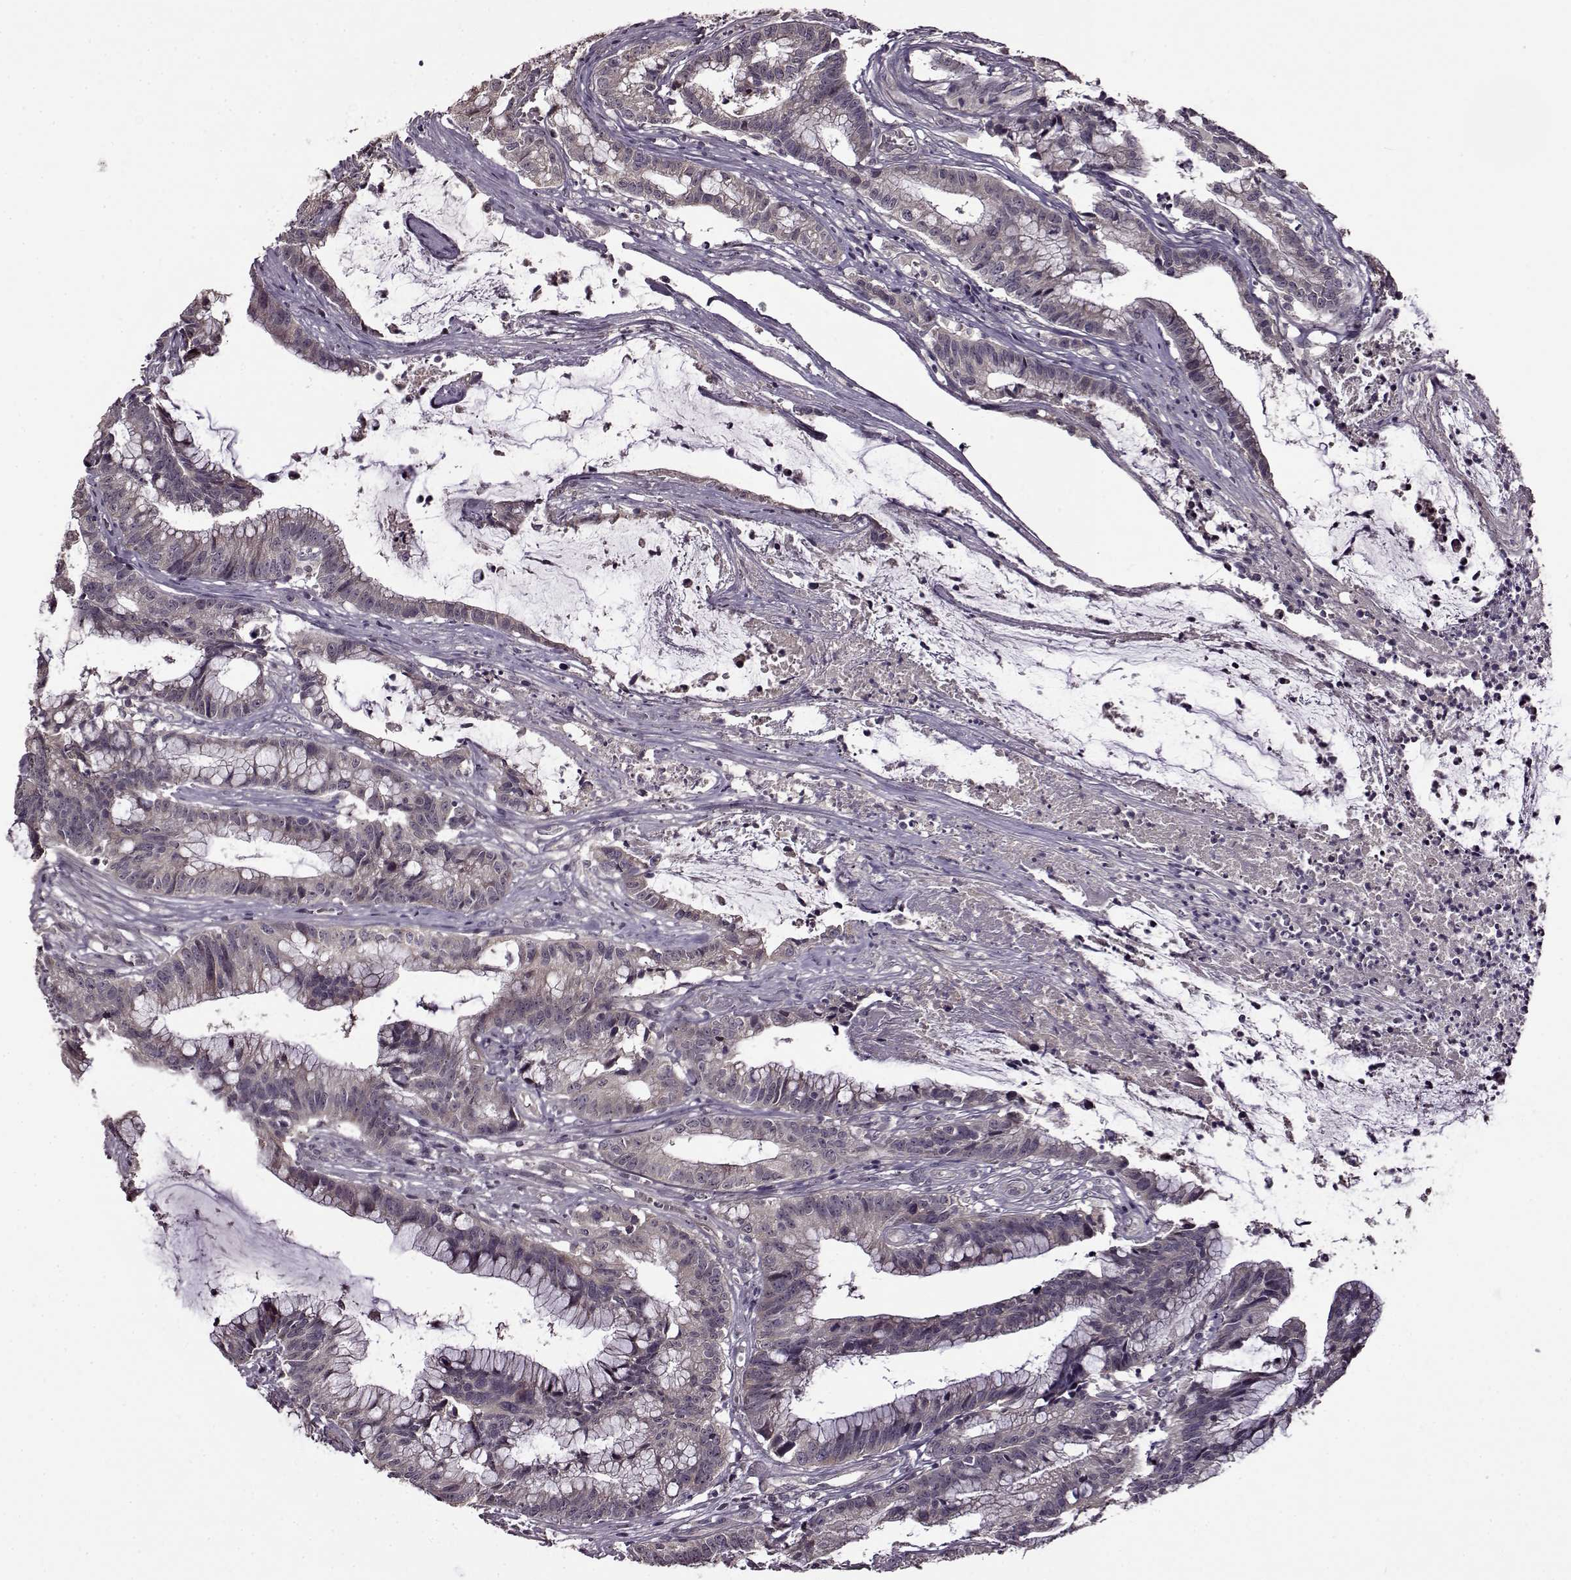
{"staining": {"intensity": "negative", "quantity": "none", "location": "none"}, "tissue": "colorectal cancer", "cell_type": "Tumor cells", "image_type": "cancer", "snomed": [{"axis": "morphology", "description": "Adenocarcinoma, NOS"}, {"axis": "topography", "description": "Colon"}], "caption": "Tumor cells show no significant protein staining in colorectal adenocarcinoma.", "gene": "MAIP1", "patient": {"sex": "female", "age": 78}}